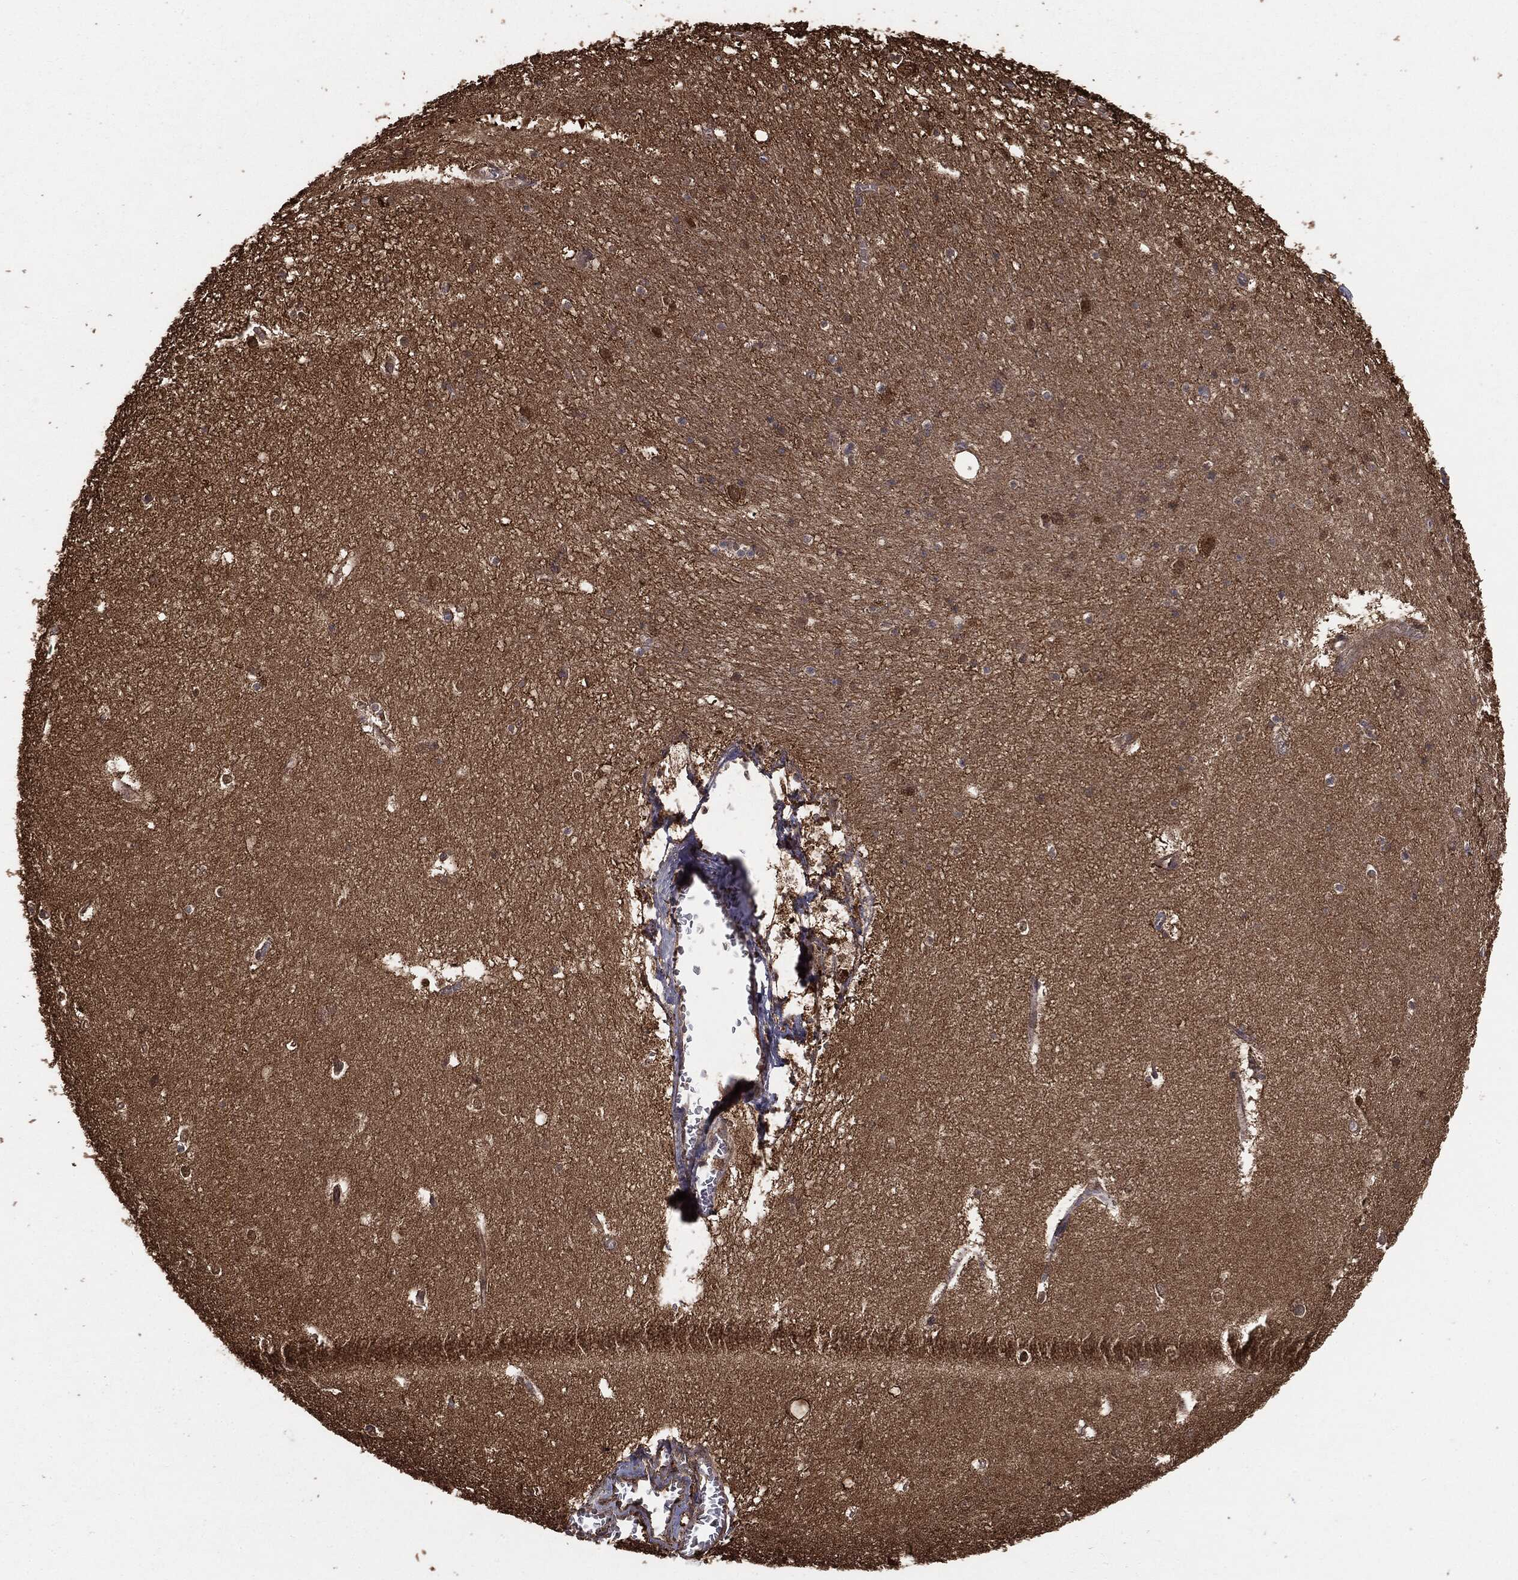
{"staining": {"intensity": "negative", "quantity": "none", "location": "none"}, "tissue": "hippocampus", "cell_type": "Glial cells", "image_type": "normal", "snomed": [{"axis": "morphology", "description": "Normal tissue, NOS"}, {"axis": "topography", "description": "Hippocampus"}], "caption": "IHC image of normal hippocampus stained for a protein (brown), which demonstrates no expression in glial cells.", "gene": "NME1", "patient": {"sex": "female", "age": 64}}